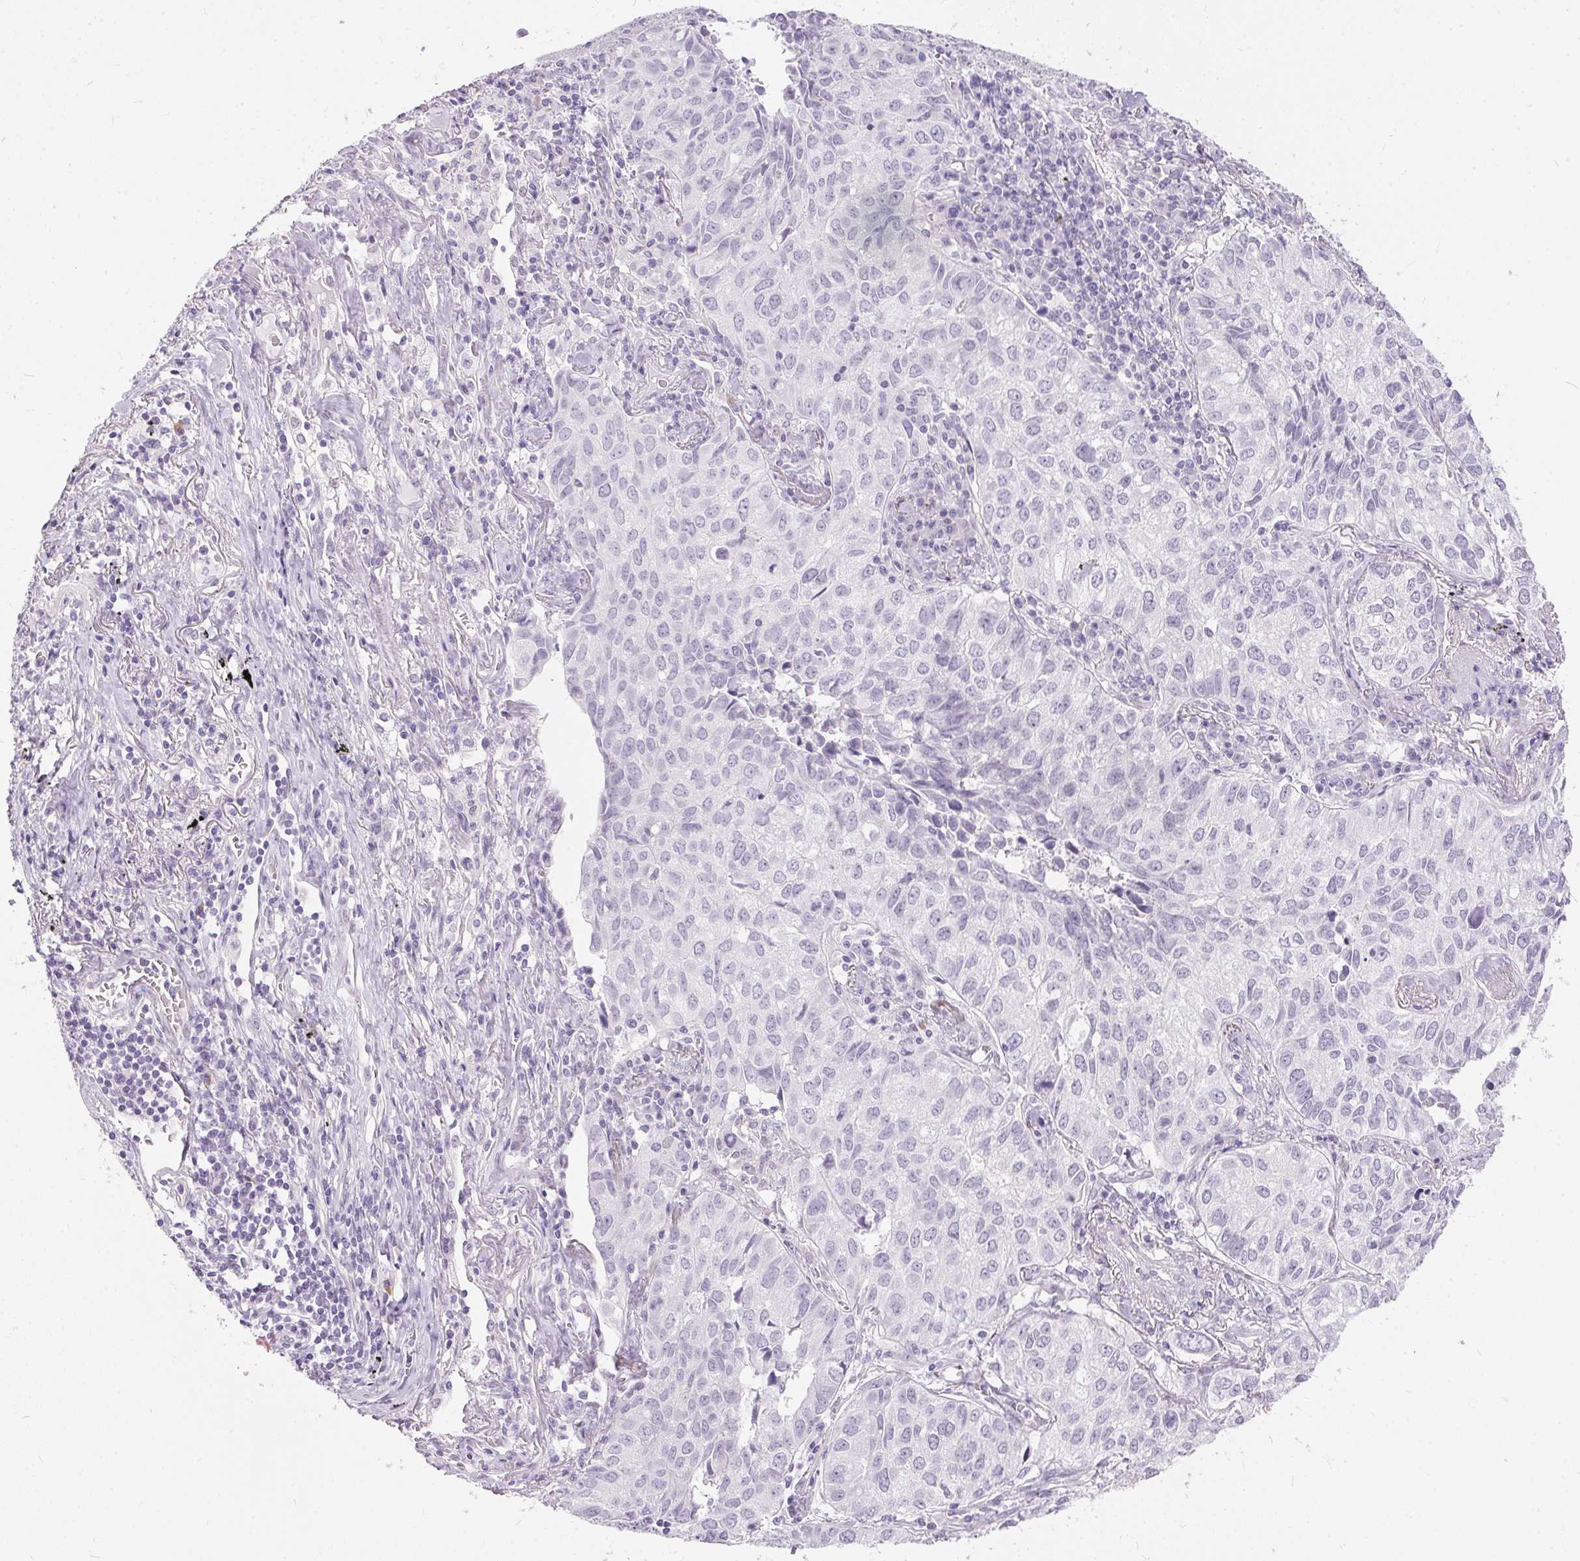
{"staining": {"intensity": "negative", "quantity": "none", "location": "none"}, "tissue": "lung cancer", "cell_type": "Tumor cells", "image_type": "cancer", "snomed": [{"axis": "morphology", "description": "Adenocarcinoma, NOS"}, {"axis": "topography", "description": "Lung"}], "caption": "This is a image of immunohistochemistry (IHC) staining of lung cancer (adenocarcinoma), which shows no positivity in tumor cells.", "gene": "GBP6", "patient": {"sex": "female", "age": 50}}